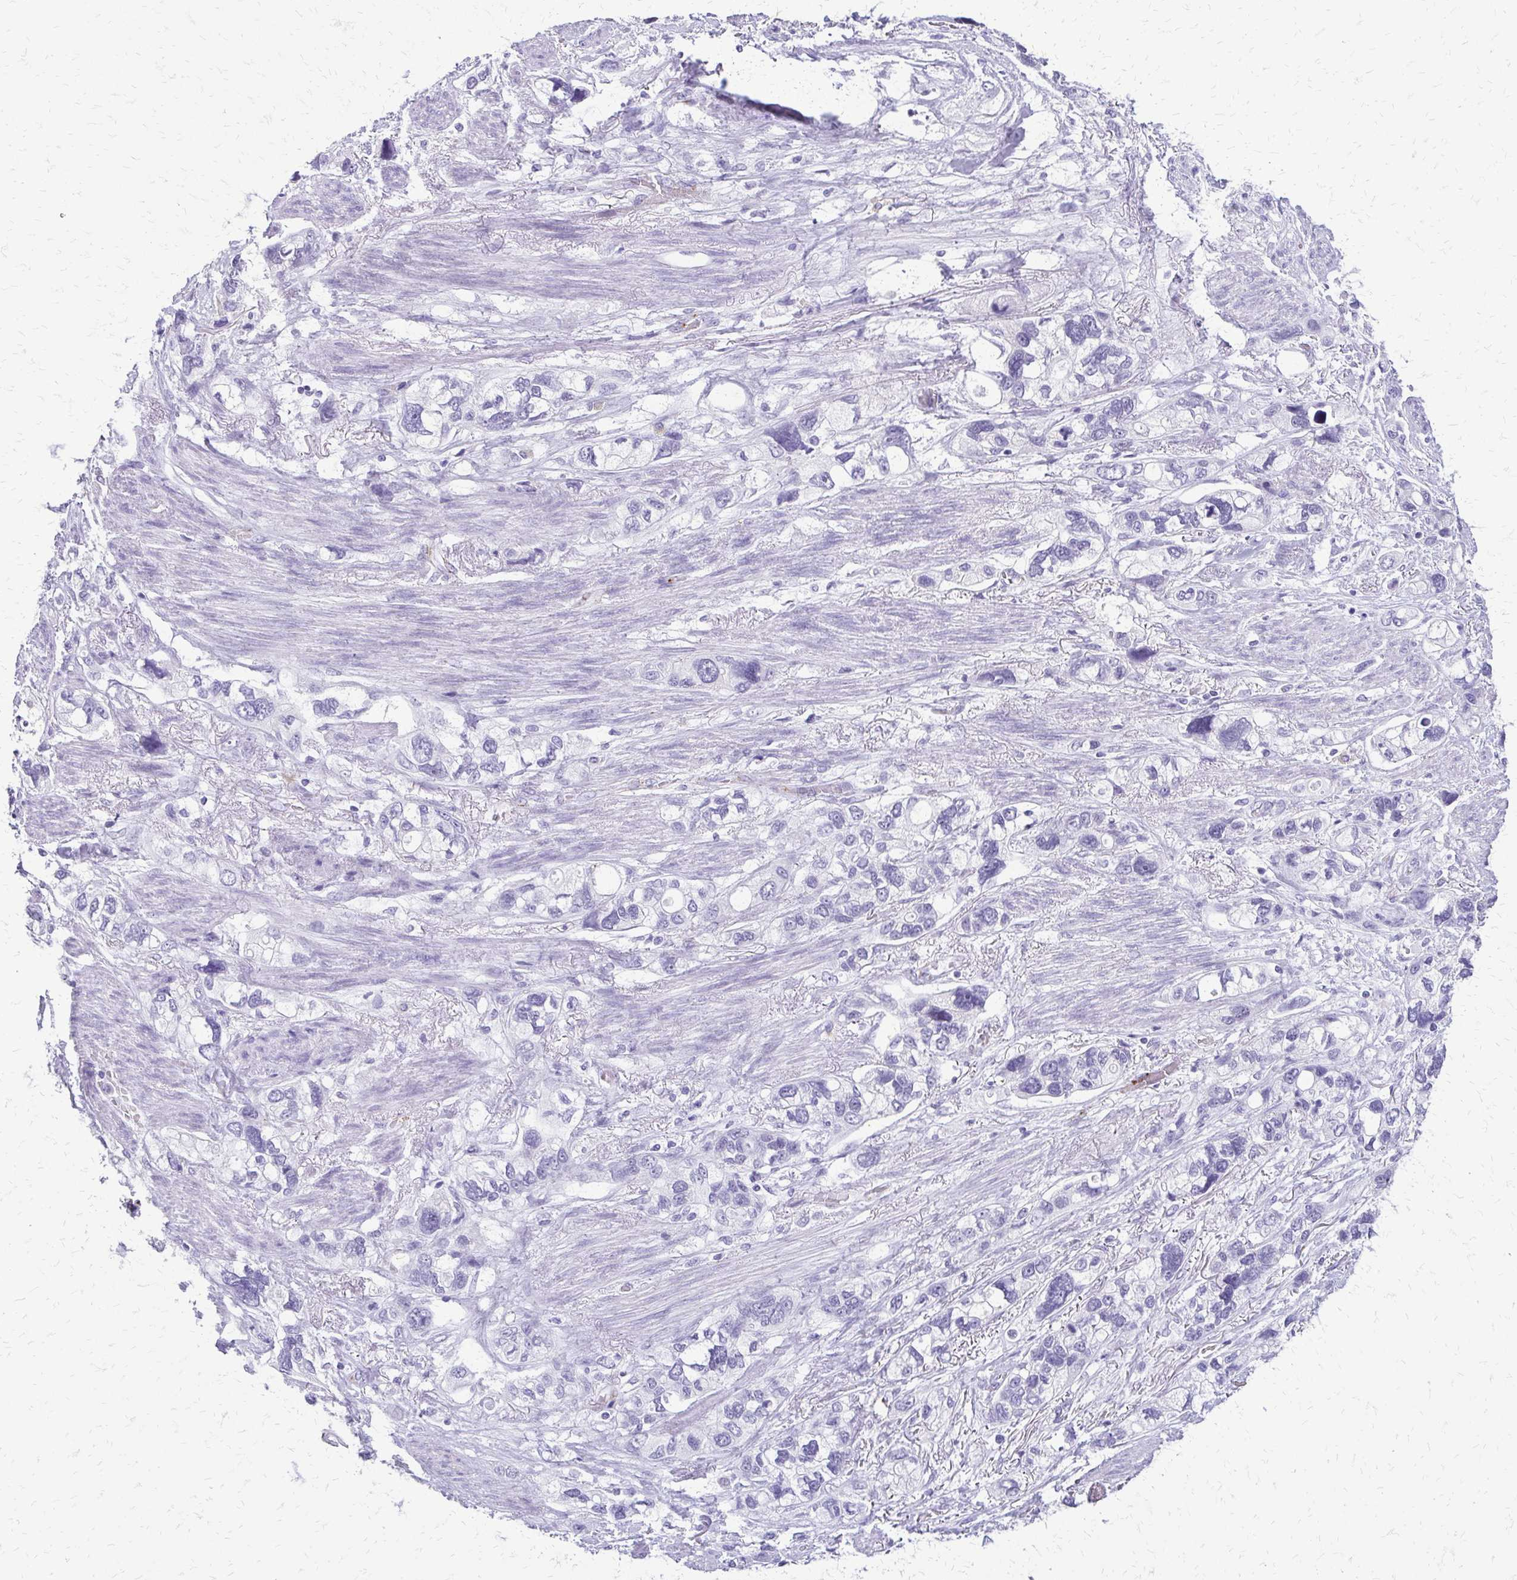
{"staining": {"intensity": "negative", "quantity": "none", "location": "none"}, "tissue": "stomach cancer", "cell_type": "Tumor cells", "image_type": "cancer", "snomed": [{"axis": "morphology", "description": "Adenocarcinoma, NOS"}, {"axis": "topography", "description": "Stomach, upper"}], "caption": "The micrograph displays no staining of tumor cells in stomach cancer (adenocarcinoma). The staining was performed using DAB to visualize the protein expression in brown, while the nuclei were stained in blue with hematoxylin (Magnification: 20x).", "gene": "FAM162B", "patient": {"sex": "female", "age": 81}}